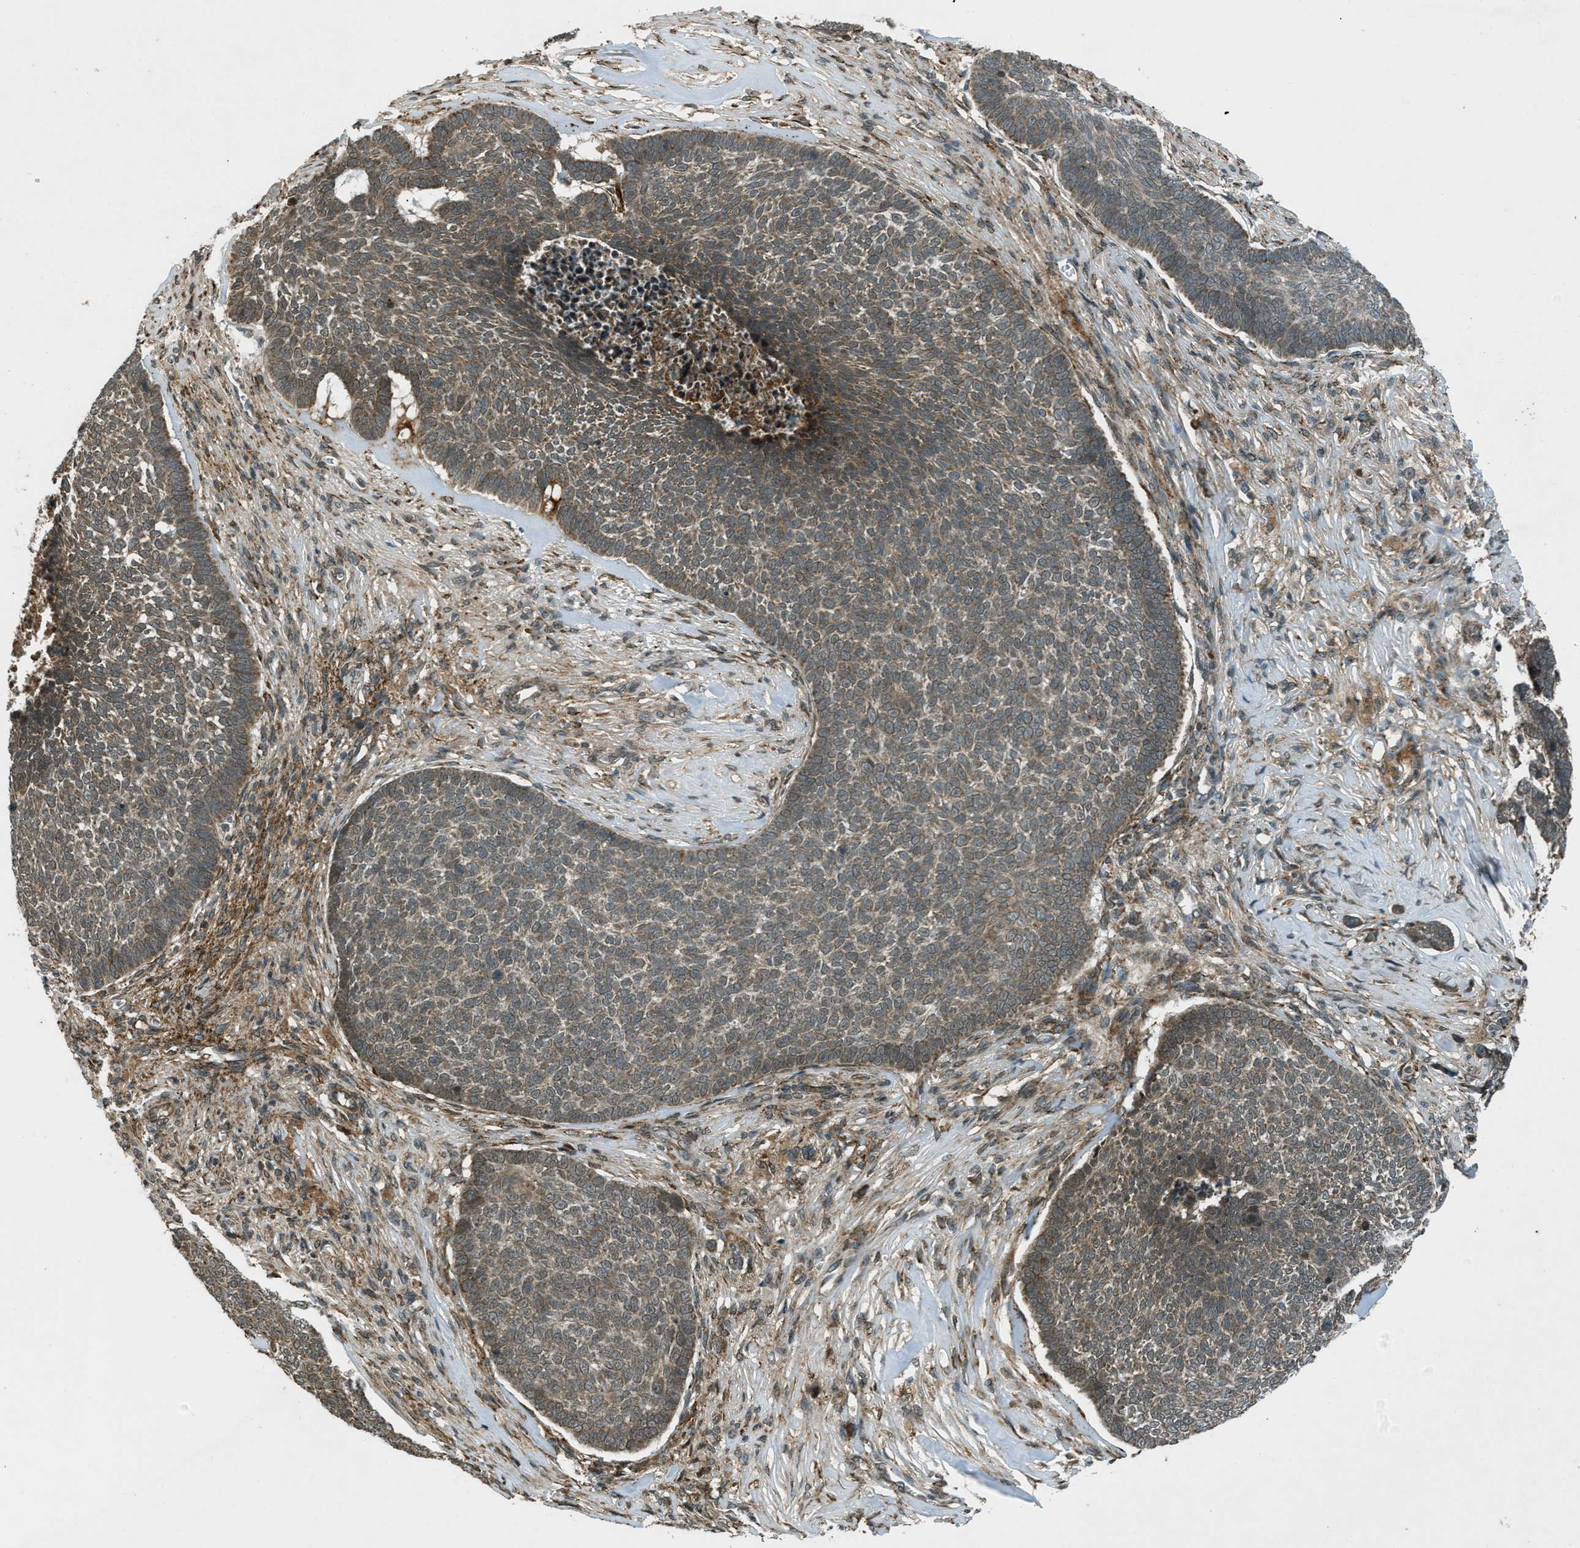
{"staining": {"intensity": "weak", "quantity": ">75%", "location": "cytoplasmic/membranous"}, "tissue": "skin cancer", "cell_type": "Tumor cells", "image_type": "cancer", "snomed": [{"axis": "morphology", "description": "Basal cell carcinoma"}, {"axis": "topography", "description": "Skin"}], "caption": "Human skin cancer (basal cell carcinoma) stained with a protein marker demonstrates weak staining in tumor cells.", "gene": "EIF2AK3", "patient": {"sex": "male", "age": 84}}